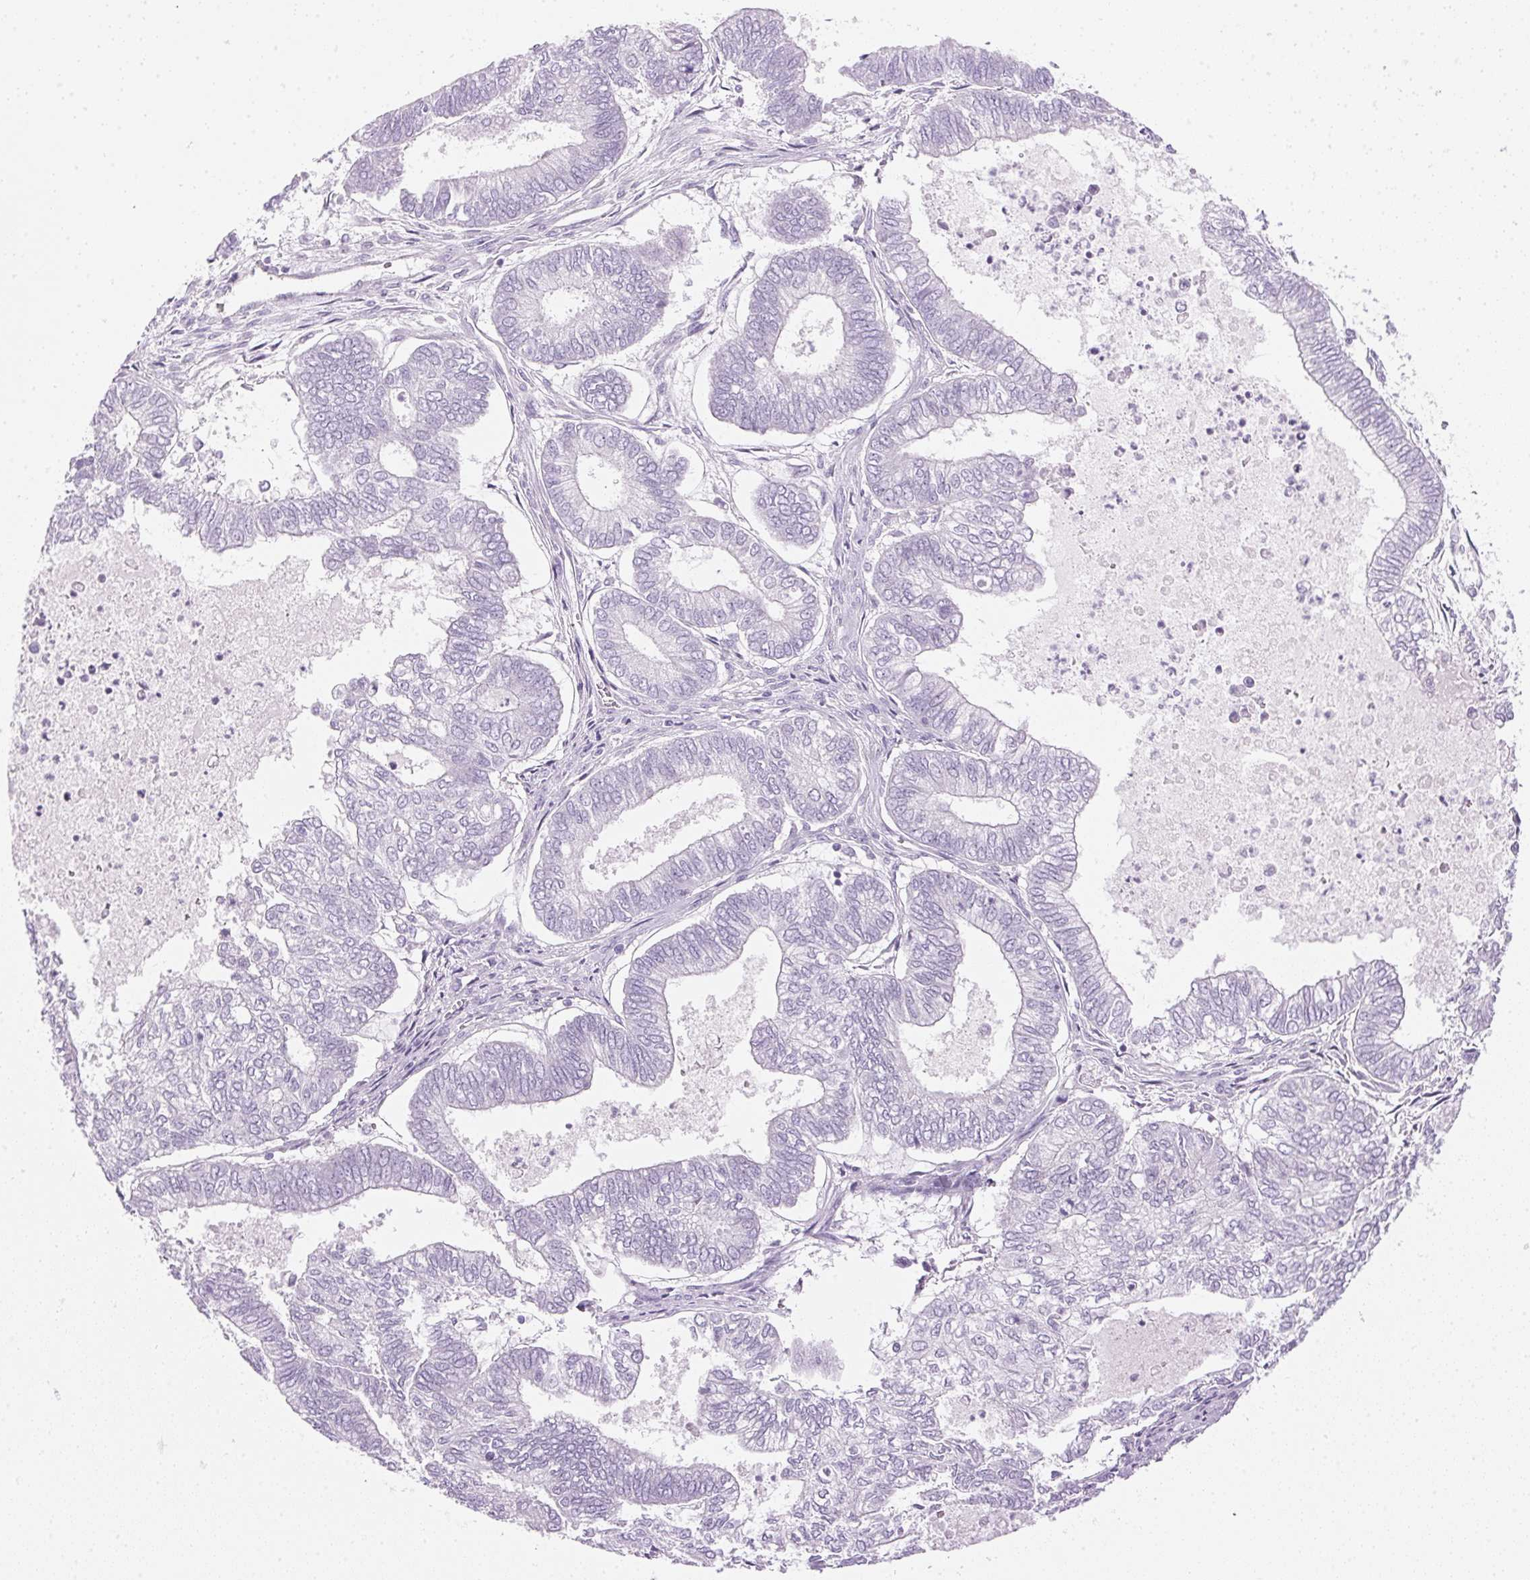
{"staining": {"intensity": "negative", "quantity": "none", "location": "none"}, "tissue": "ovarian cancer", "cell_type": "Tumor cells", "image_type": "cancer", "snomed": [{"axis": "morphology", "description": "Carcinoma, endometroid"}, {"axis": "topography", "description": "Ovary"}], "caption": "This is an immunohistochemistry histopathology image of endometroid carcinoma (ovarian). There is no expression in tumor cells.", "gene": "IGFBP1", "patient": {"sex": "female", "age": 64}}